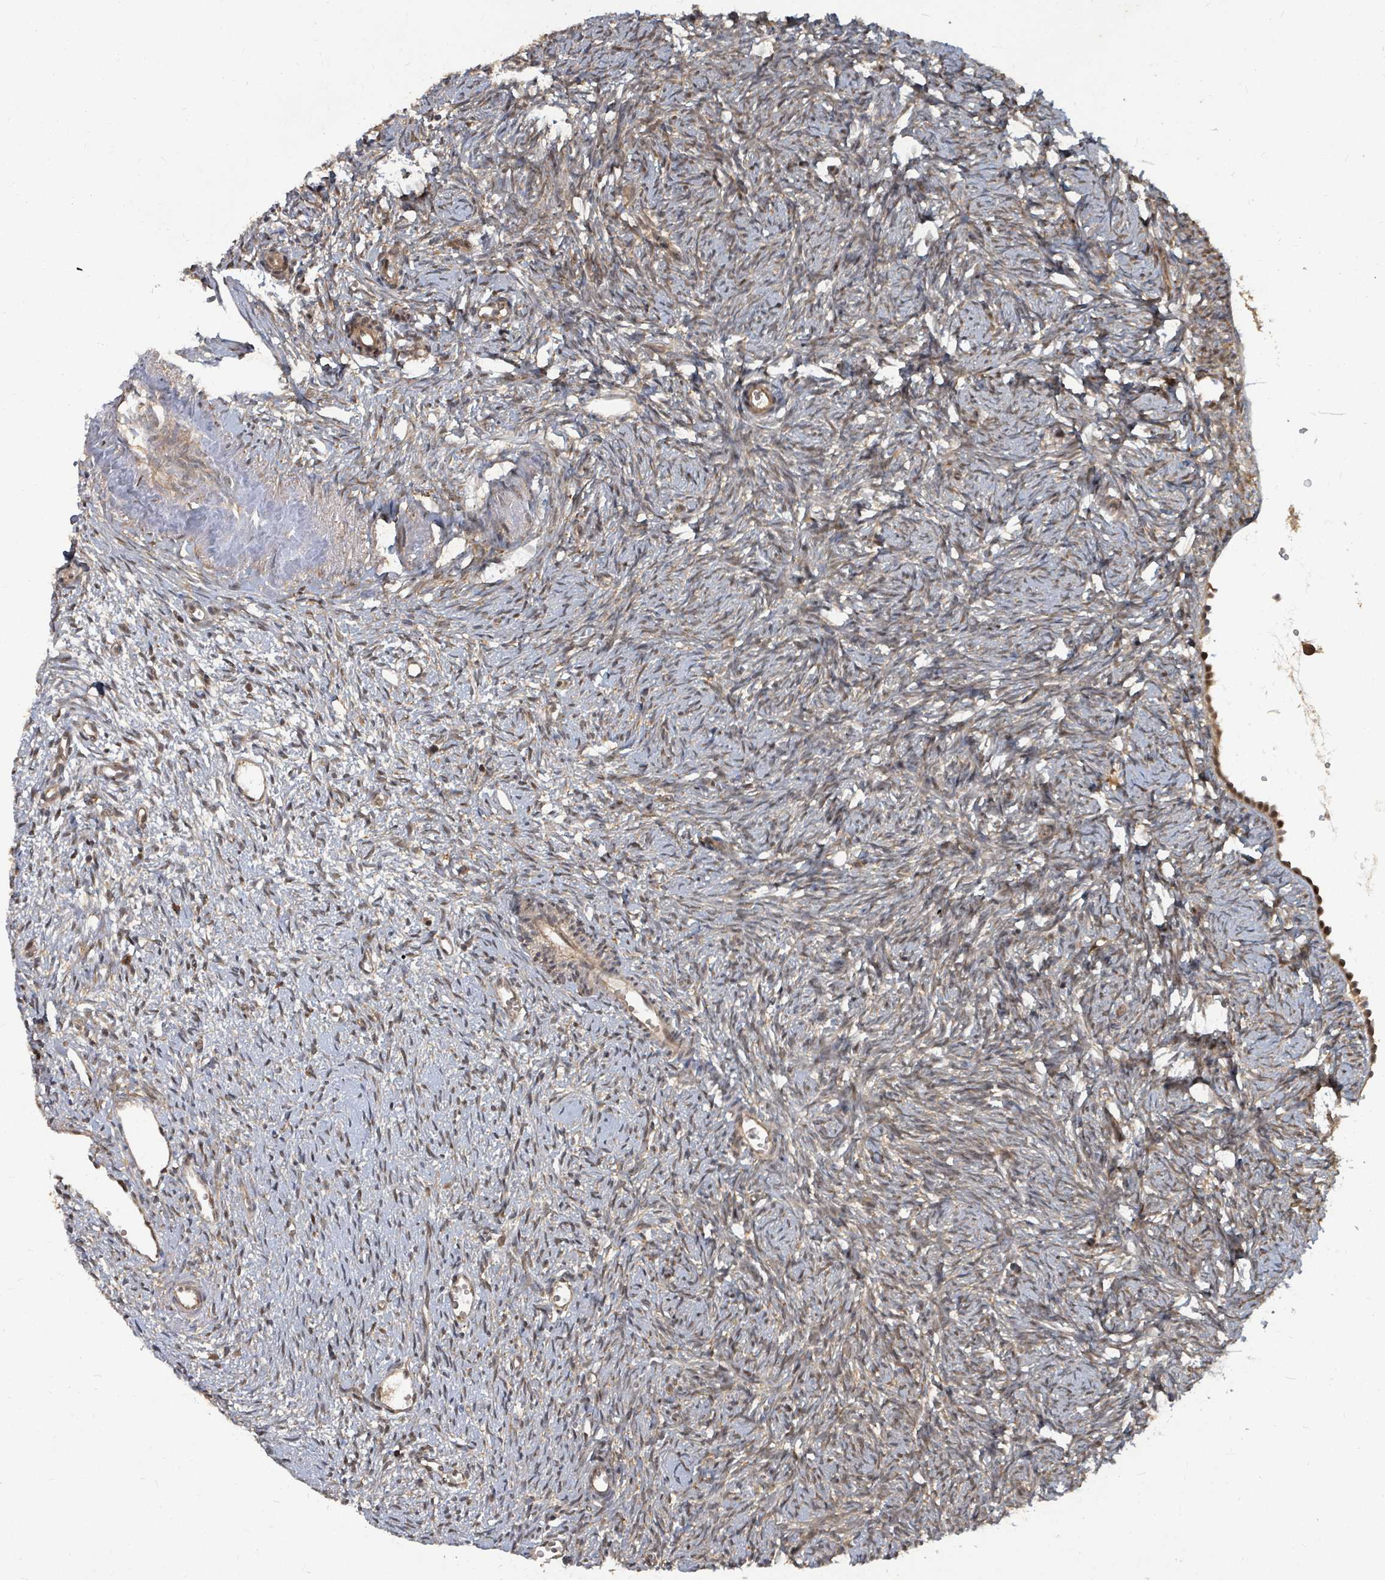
{"staining": {"intensity": "weak", "quantity": "25%-75%", "location": "cytoplasmic/membranous"}, "tissue": "ovary", "cell_type": "Ovarian stroma cells", "image_type": "normal", "snomed": [{"axis": "morphology", "description": "Normal tissue, NOS"}, {"axis": "topography", "description": "Ovary"}], "caption": "IHC (DAB (3,3'-diaminobenzidine)) staining of normal human ovary exhibits weak cytoplasmic/membranous protein staining in about 25%-75% of ovarian stroma cells. (IHC, brightfield microscopy, high magnification).", "gene": "KDM4E", "patient": {"sex": "female", "age": 51}}